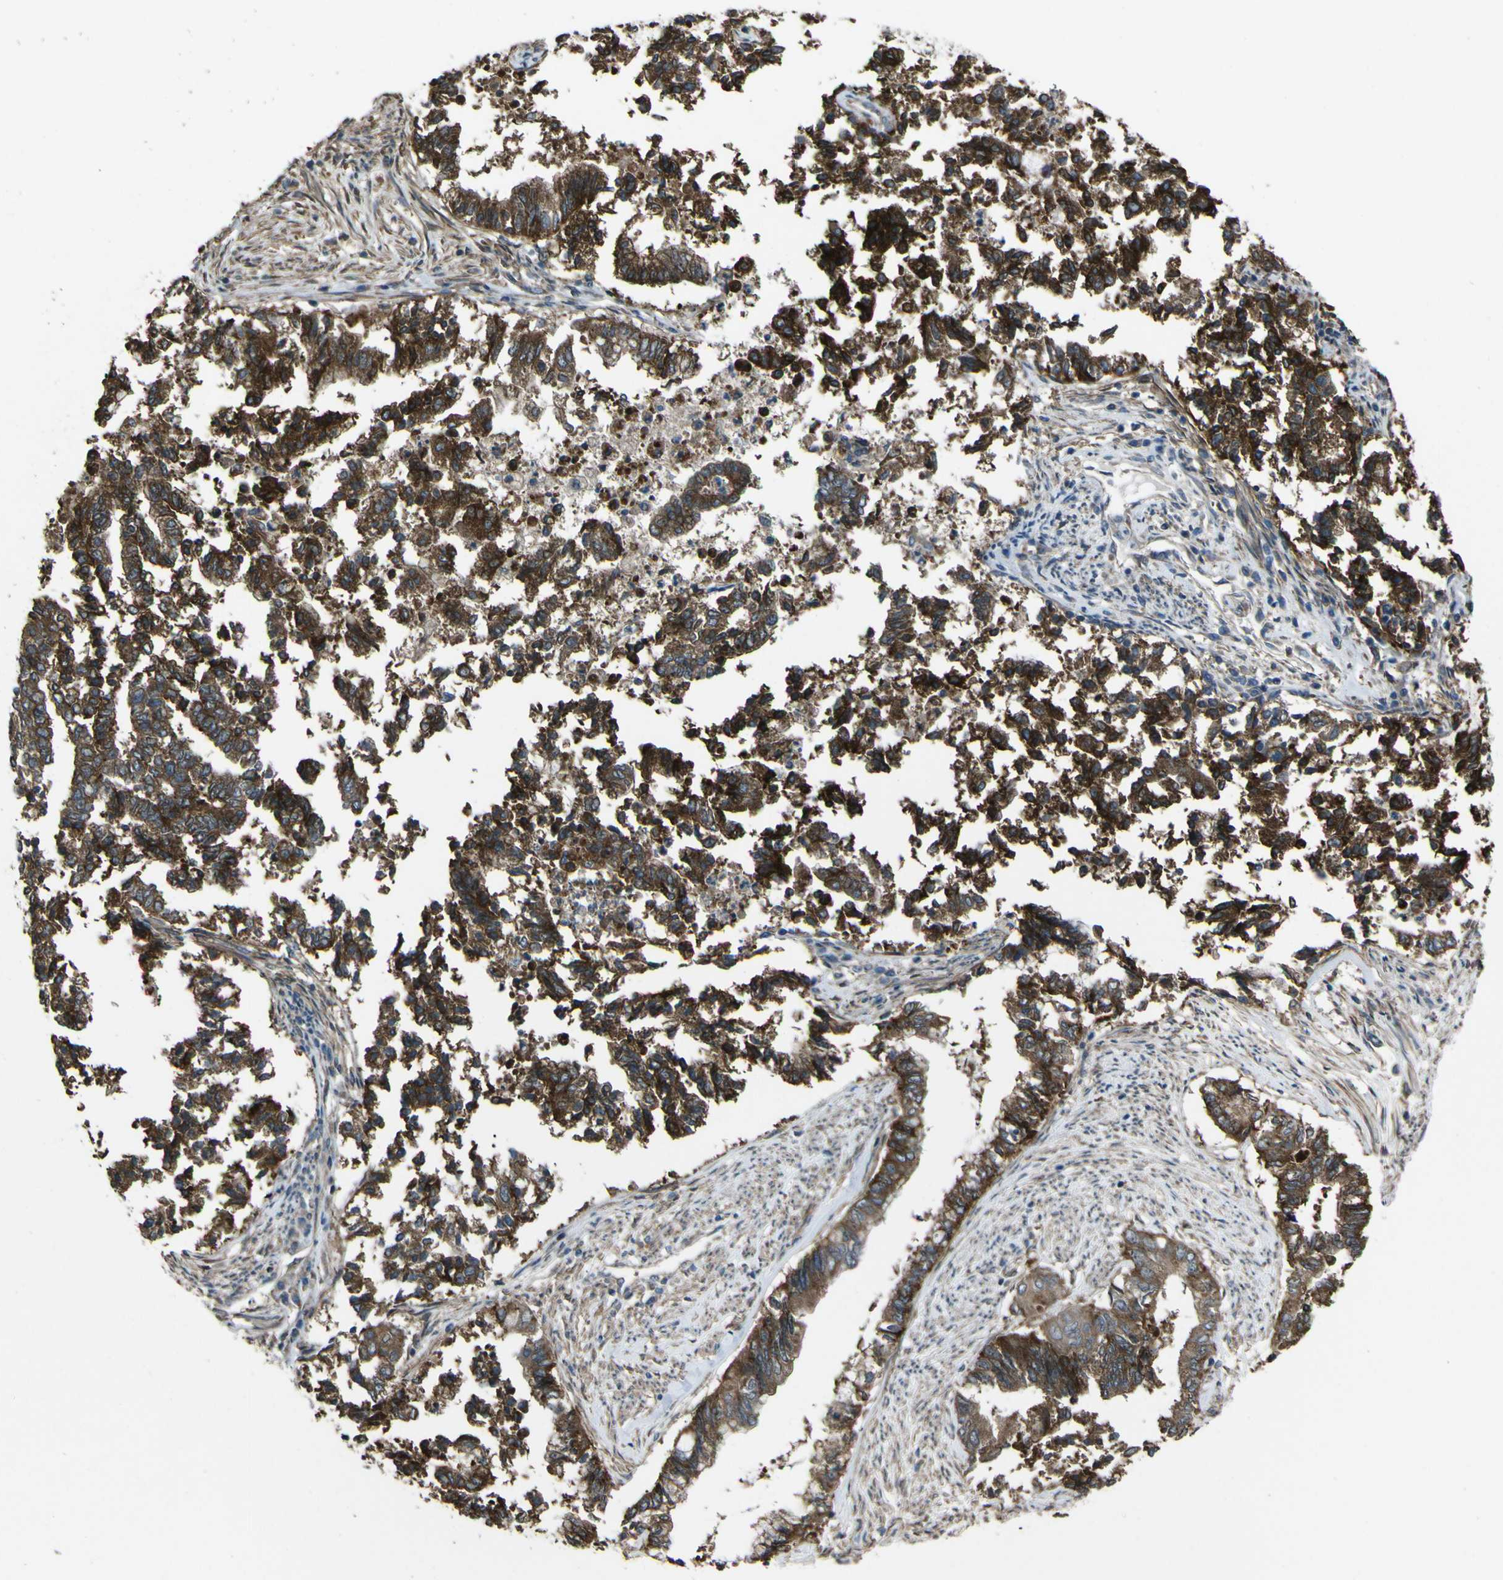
{"staining": {"intensity": "strong", "quantity": ">75%", "location": "cytoplasmic/membranous"}, "tissue": "endometrial cancer", "cell_type": "Tumor cells", "image_type": "cancer", "snomed": [{"axis": "morphology", "description": "Necrosis, NOS"}, {"axis": "morphology", "description": "Adenocarcinoma, NOS"}, {"axis": "topography", "description": "Endometrium"}], "caption": "Human endometrial cancer (adenocarcinoma) stained for a protein (brown) exhibits strong cytoplasmic/membranous positive positivity in about >75% of tumor cells.", "gene": "NAALADL2", "patient": {"sex": "female", "age": 79}}